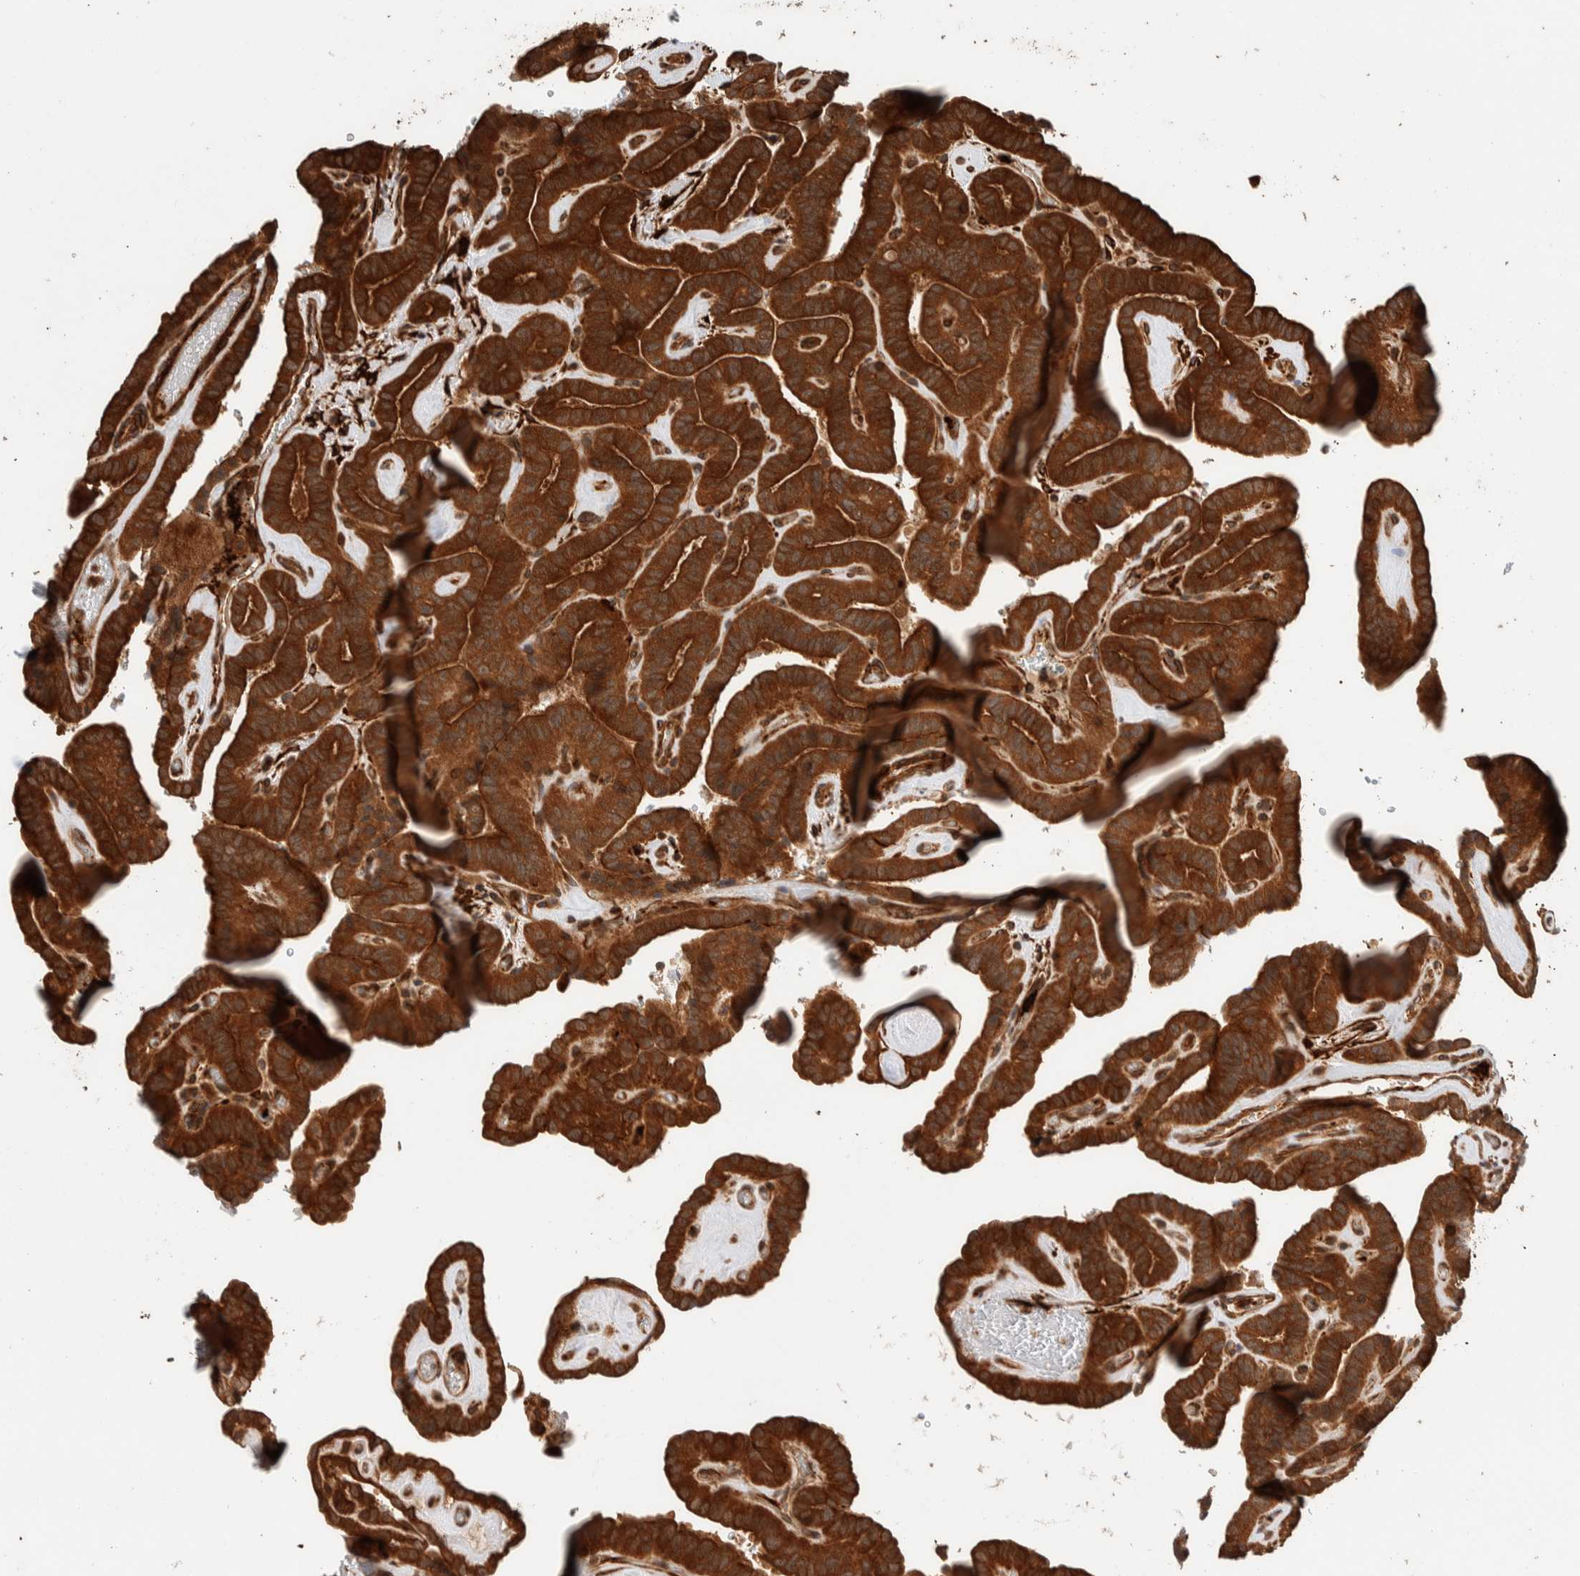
{"staining": {"intensity": "strong", "quantity": ">75%", "location": "cytoplasmic/membranous"}, "tissue": "thyroid cancer", "cell_type": "Tumor cells", "image_type": "cancer", "snomed": [{"axis": "morphology", "description": "Papillary adenocarcinoma, NOS"}, {"axis": "topography", "description": "Thyroid gland"}], "caption": "Brown immunohistochemical staining in human thyroid cancer (papillary adenocarcinoma) reveals strong cytoplasmic/membranous expression in approximately >75% of tumor cells.", "gene": "SYNRG", "patient": {"sex": "male", "age": 77}}